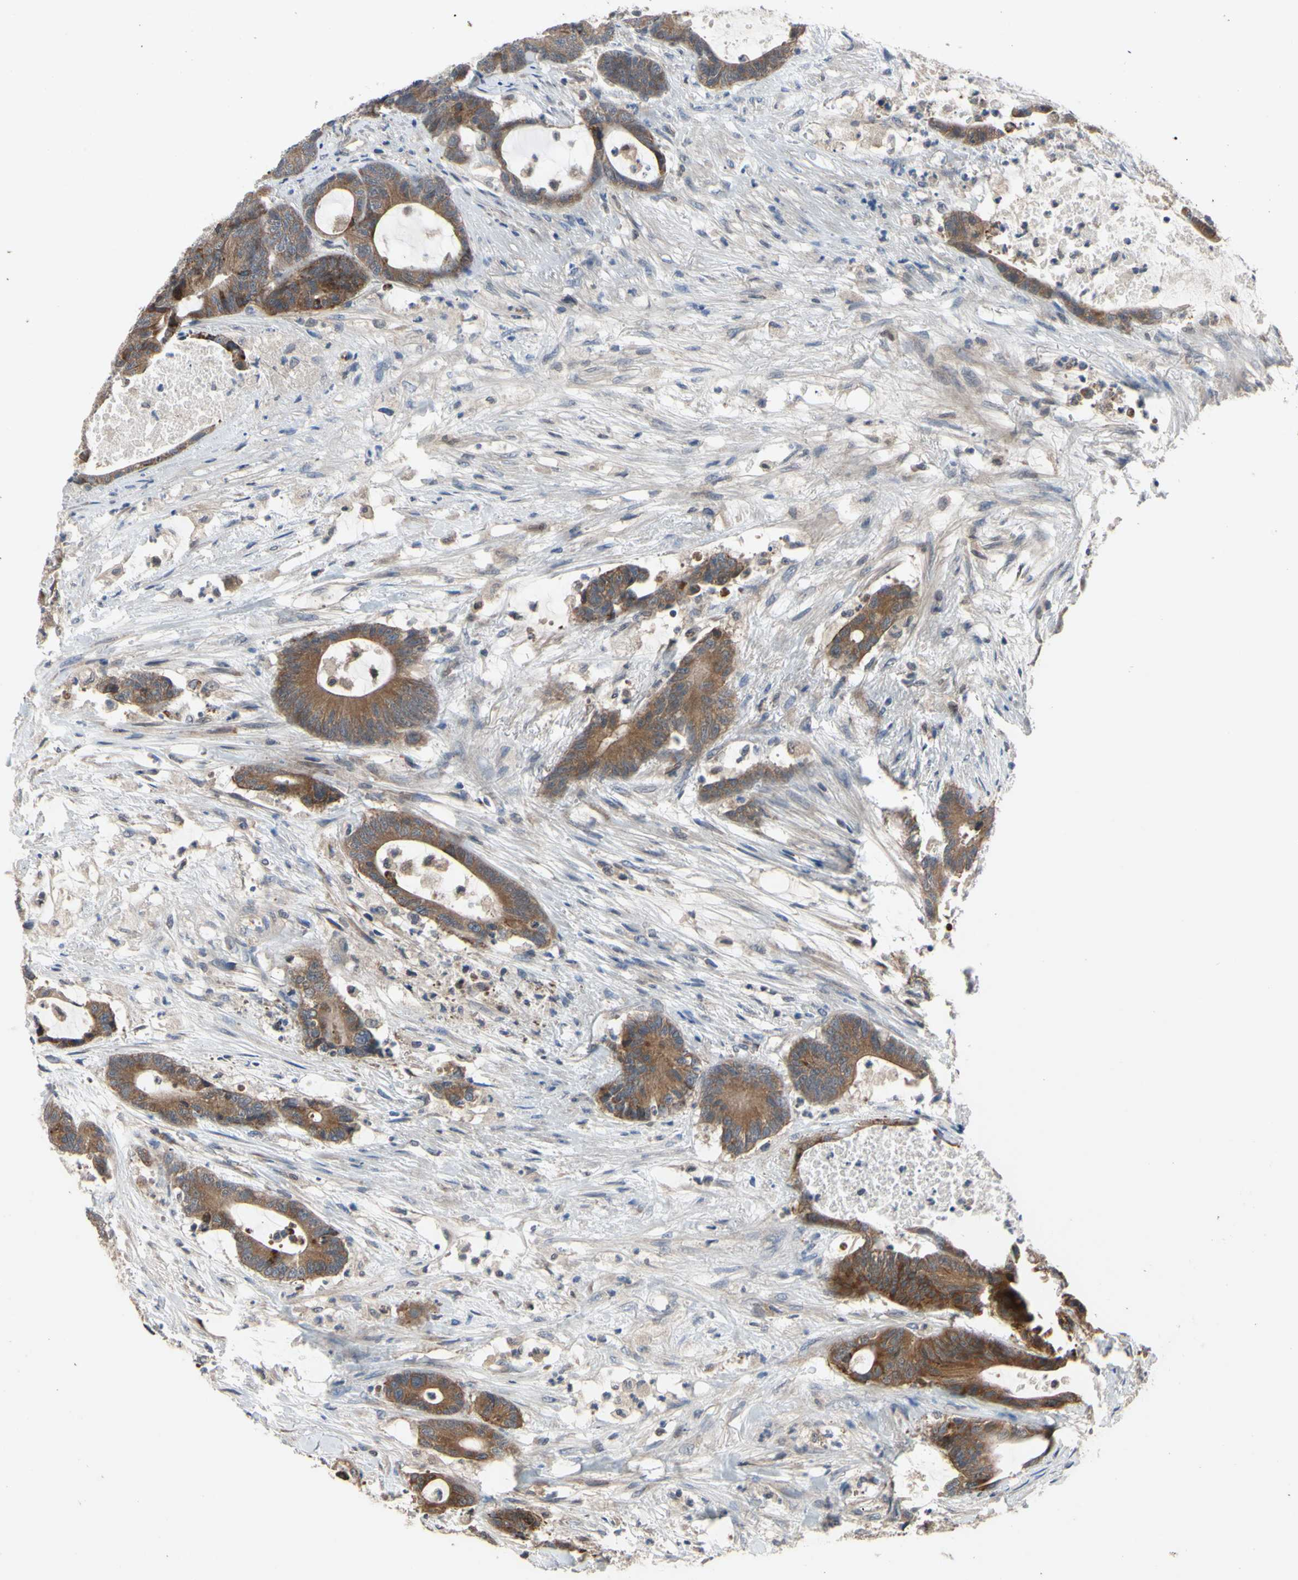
{"staining": {"intensity": "moderate", "quantity": ">75%", "location": "cytoplasmic/membranous"}, "tissue": "colorectal cancer", "cell_type": "Tumor cells", "image_type": "cancer", "snomed": [{"axis": "morphology", "description": "Adenocarcinoma, NOS"}, {"axis": "topography", "description": "Colon"}], "caption": "Protein expression analysis of colorectal cancer shows moderate cytoplasmic/membranous staining in approximately >75% of tumor cells.", "gene": "XIAP", "patient": {"sex": "female", "age": 84}}